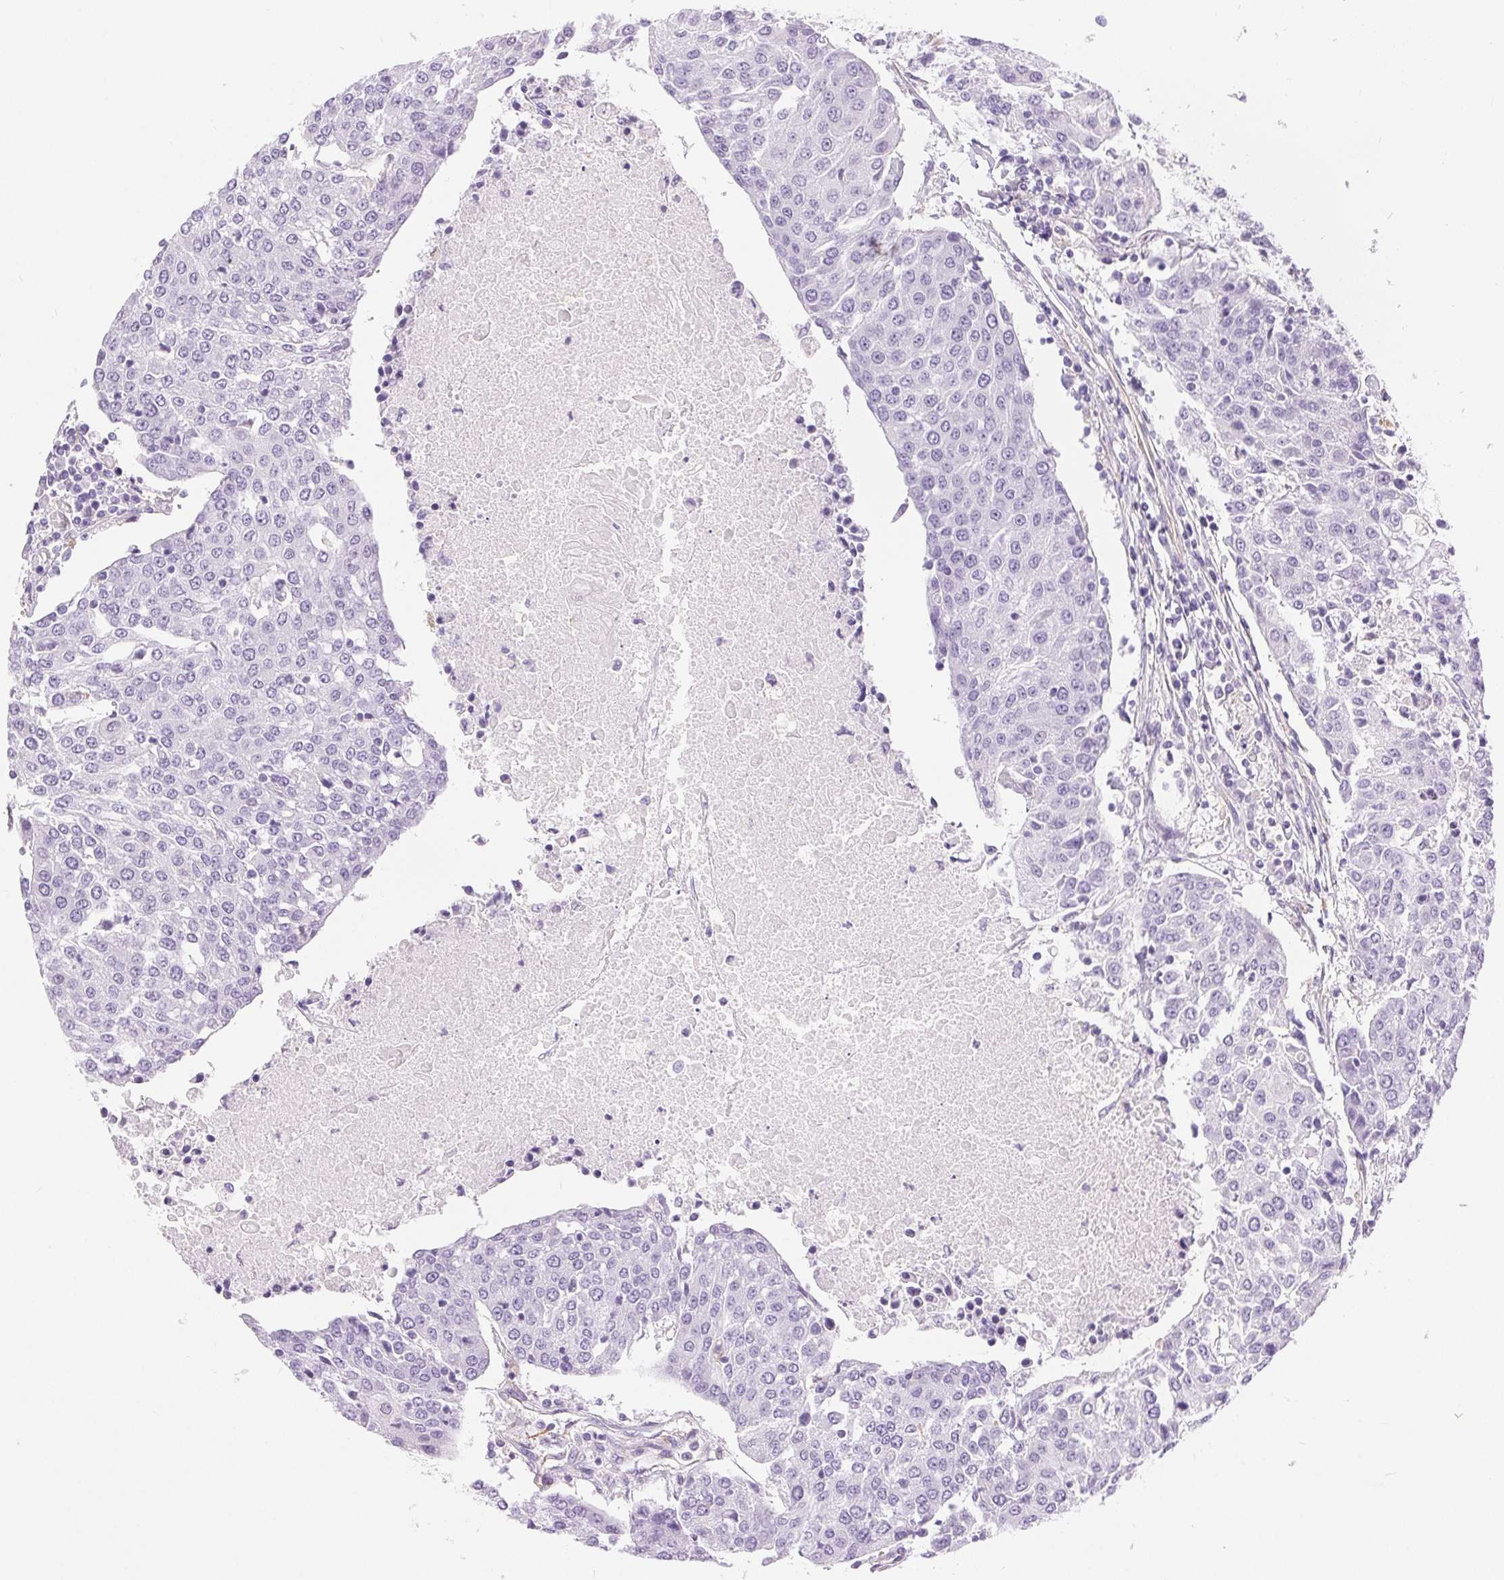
{"staining": {"intensity": "negative", "quantity": "none", "location": "none"}, "tissue": "urothelial cancer", "cell_type": "Tumor cells", "image_type": "cancer", "snomed": [{"axis": "morphology", "description": "Urothelial carcinoma, High grade"}, {"axis": "topography", "description": "Urinary bladder"}], "caption": "This is an IHC image of human urothelial carcinoma (high-grade). There is no staining in tumor cells.", "gene": "GFAP", "patient": {"sex": "female", "age": 85}}